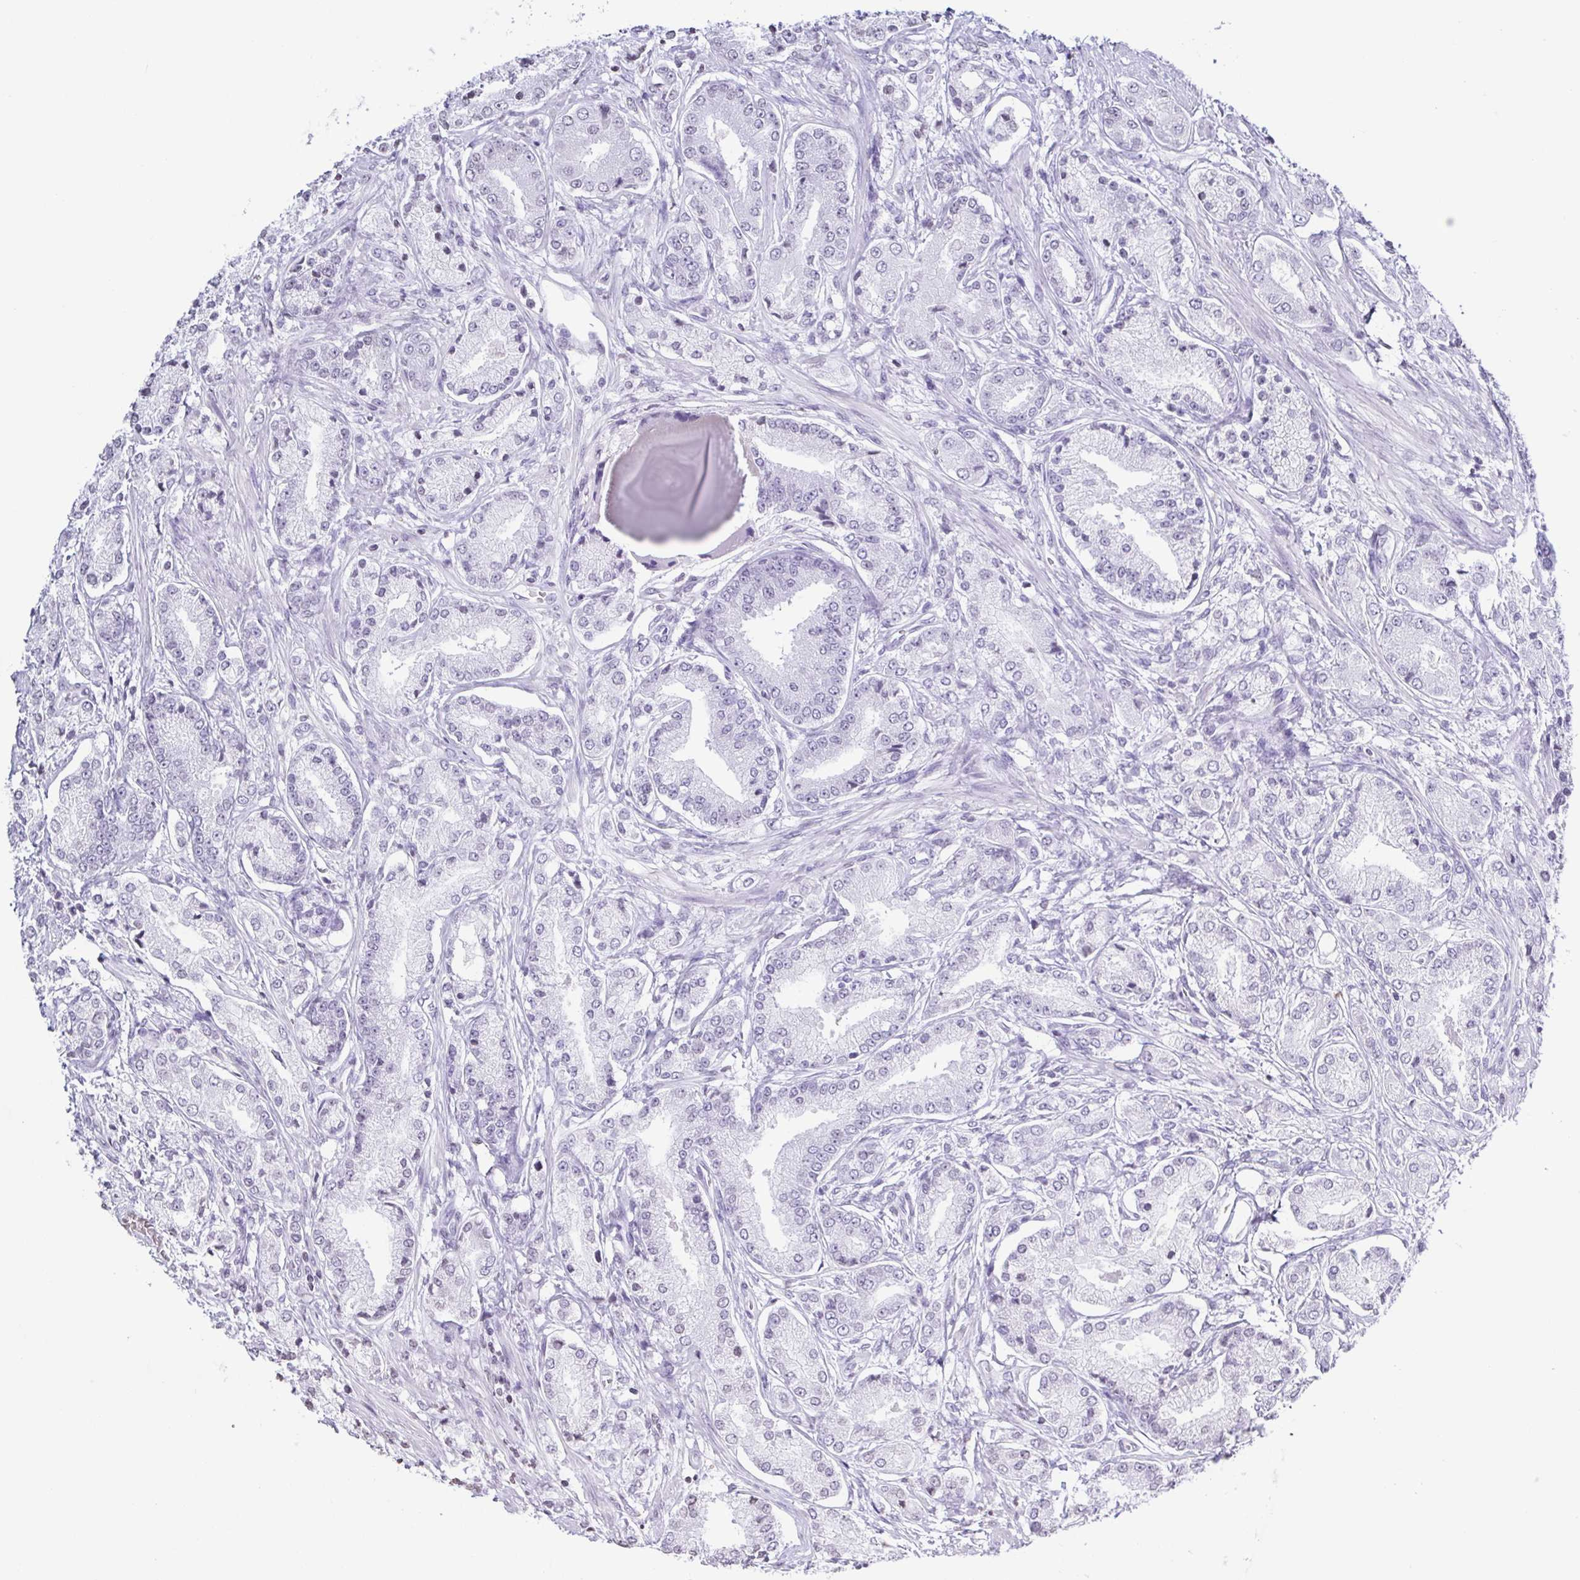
{"staining": {"intensity": "negative", "quantity": "none", "location": "none"}, "tissue": "prostate cancer", "cell_type": "Tumor cells", "image_type": "cancer", "snomed": [{"axis": "morphology", "description": "Adenocarcinoma, High grade"}, {"axis": "topography", "description": "Prostate and seminal vesicle, NOS"}], "caption": "Protein analysis of adenocarcinoma (high-grade) (prostate) shows no significant staining in tumor cells. (DAB immunohistochemistry (IHC) visualized using brightfield microscopy, high magnification).", "gene": "VCY1B", "patient": {"sex": "male", "age": 61}}